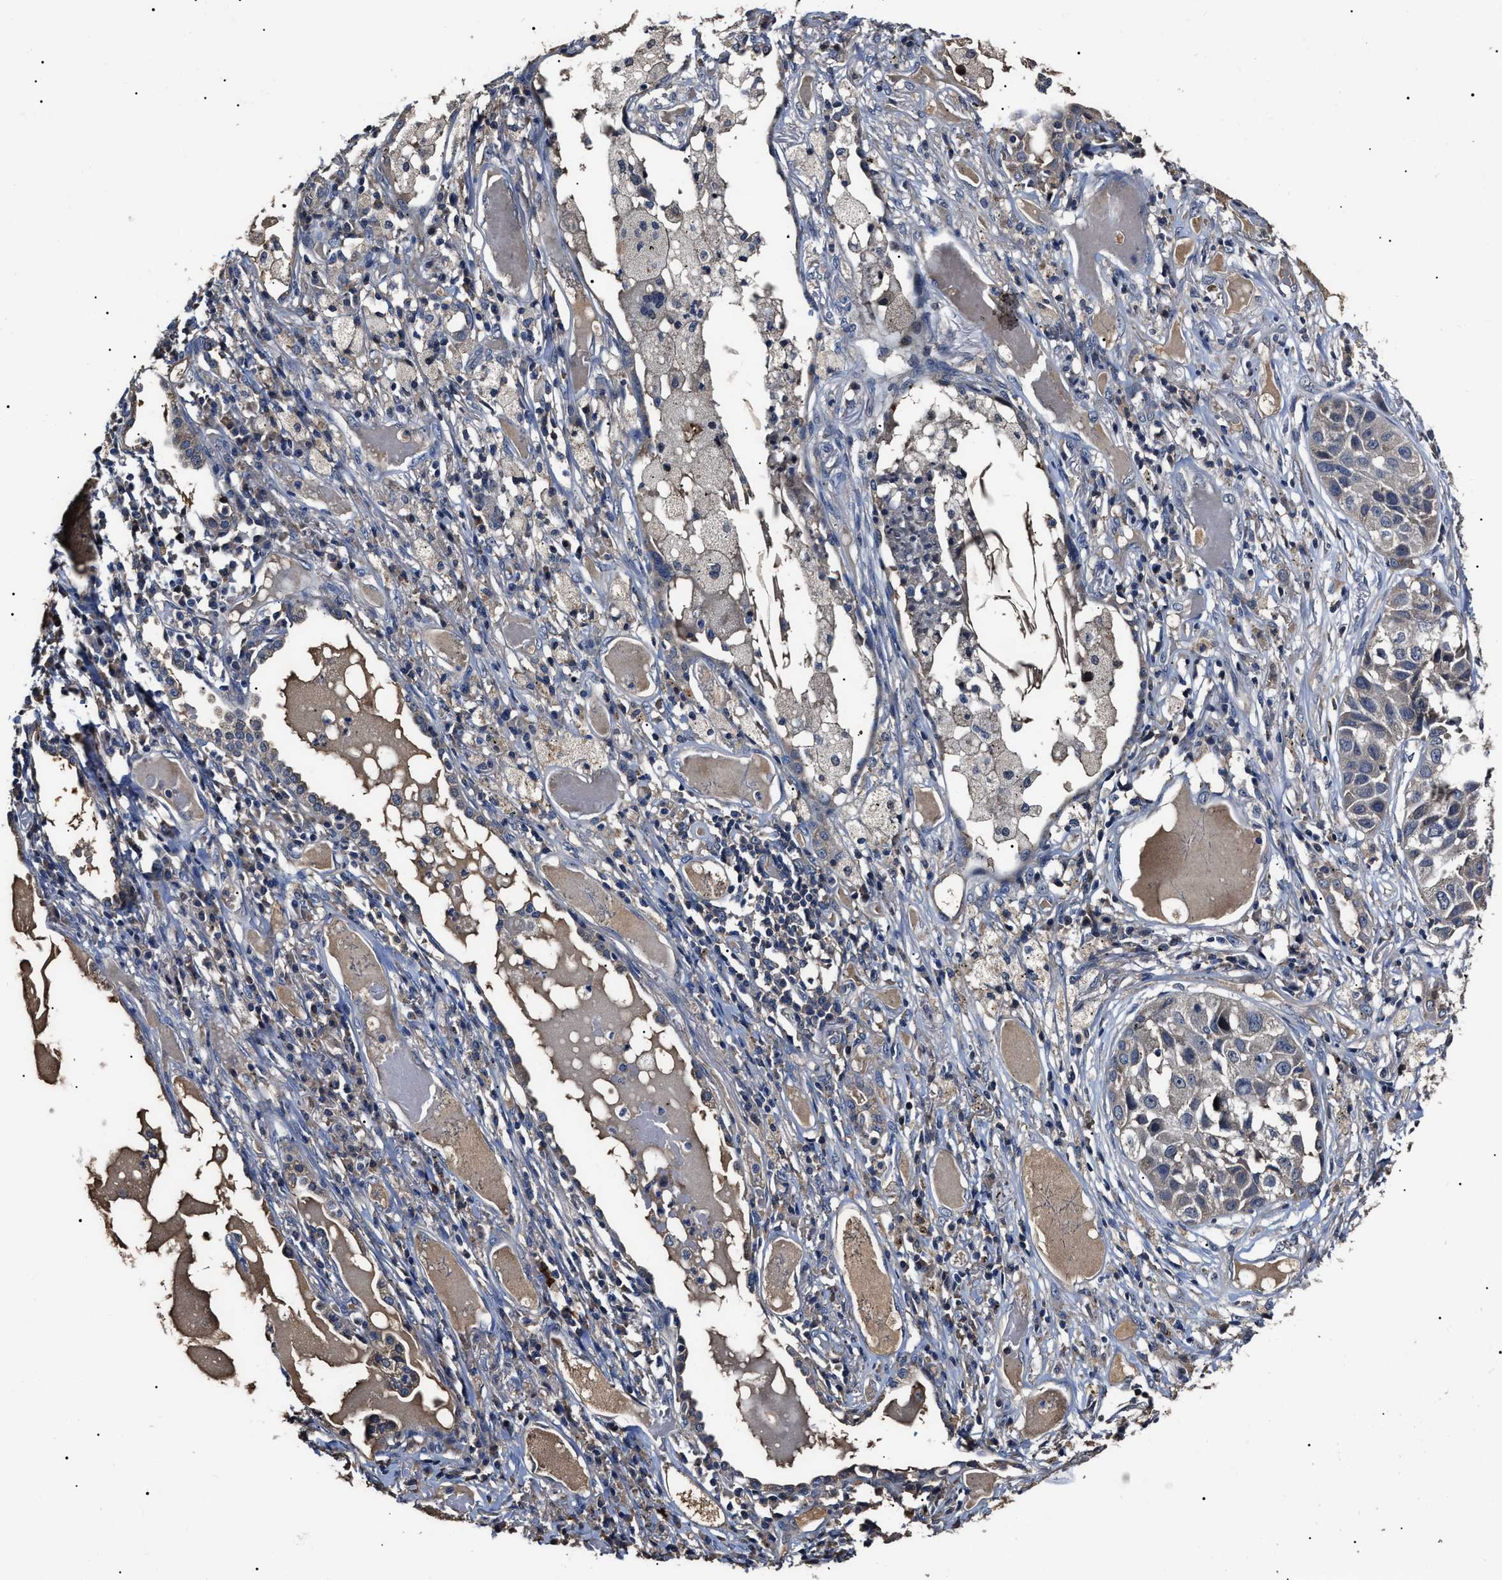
{"staining": {"intensity": "negative", "quantity": "none", "location": "none"}, "tissue": "lung cancer", "cell_type": "Tumor cells", "image_type": "cancer", "snomed": [{"axis": "morphology", "description": "Squamous cell carcinoma, NOS"}, {"axis": "topography", "description": "Lung"}], "caption": "Tumor cells show no significant protein expression in lung cancer. (Brightfield microscopy of DAB (3,3'-diaminobenzidine) immunohistochemistry (IHC) at high magnification).", "gene": "IFT81", "patient": {"sex": "male", "age": 71}}